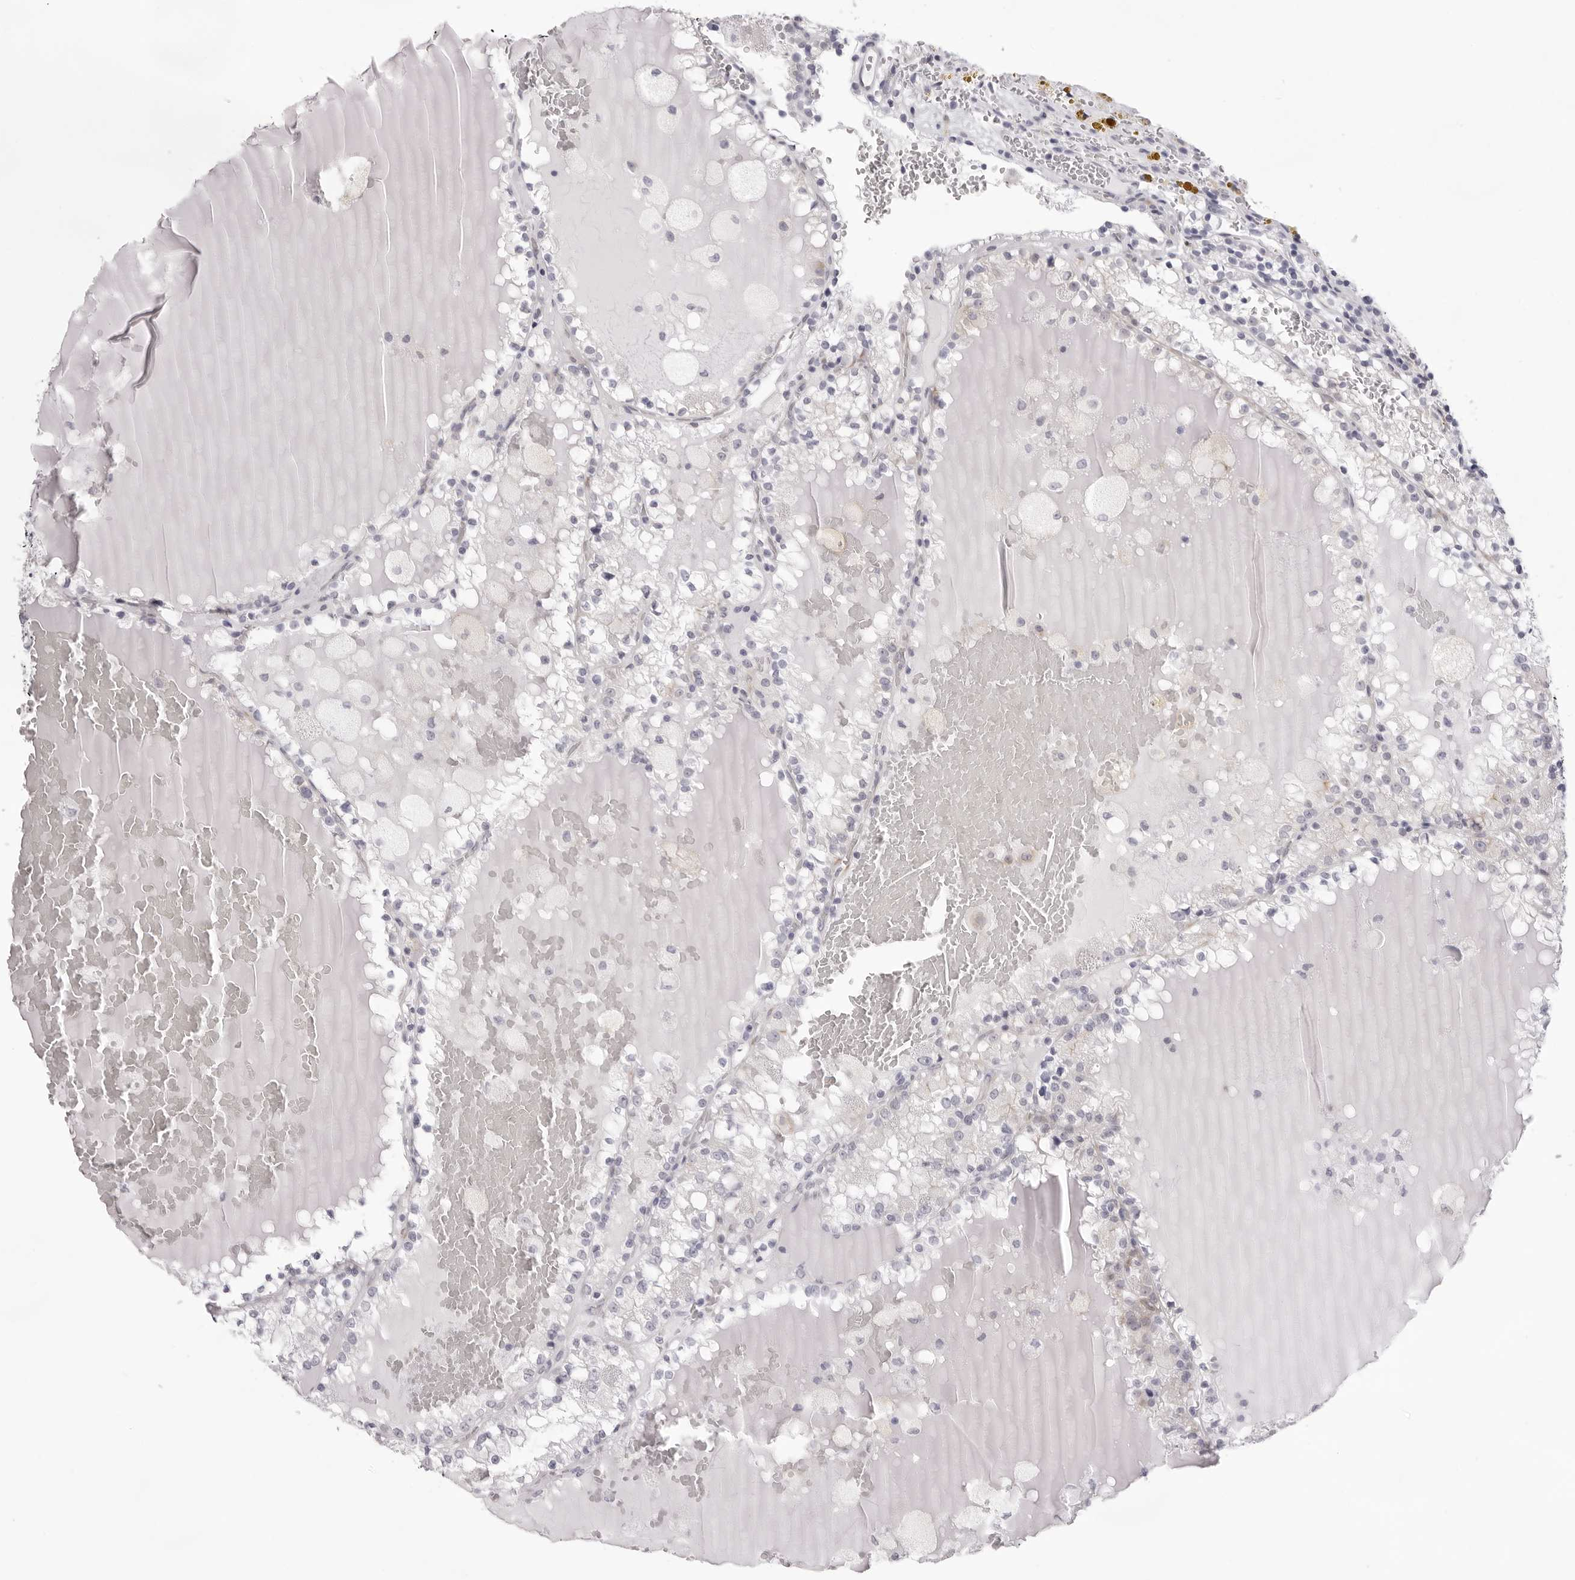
{"staining": {"intensity": "negative", "quantity": "none", "location": "none"}, "tissue": "renal cancer", "cell_type": "Tumor cells", "image_type": "cancer", "snomed": [{"axis": "morphology", "description": "Adenocarcinoma, NOS"}, {"axis": "topography", "description": "Kidney"}], "caption": "Immunohistochemical staining of human renal cancer displays no significant expression in tumor cells.", "gene": "SMIM2", "patient": {"sex": "female", "age": 56}}